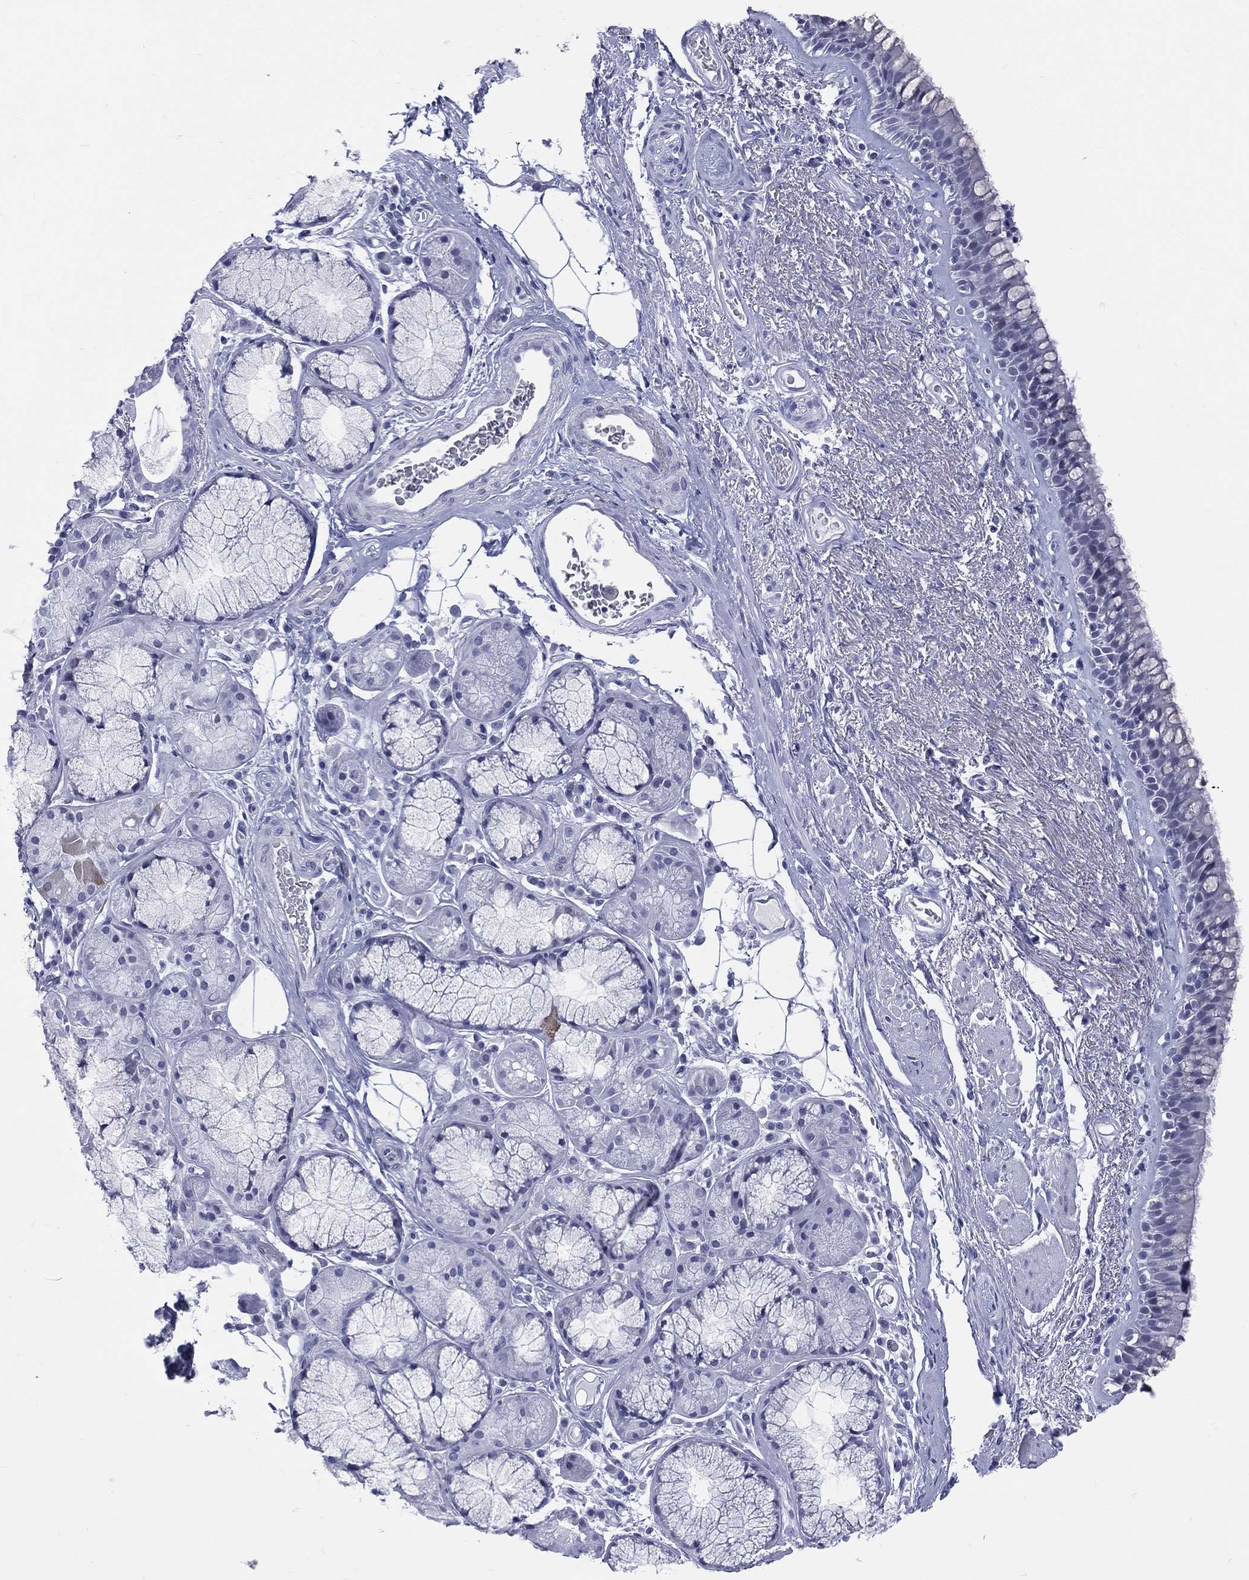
{"staining": {"intensity": "negative", "quantity": "none", "location": "none"}, "tissue": "bronchus", "cell_type": "Respiratory epithelial cells", "image_type": "normal", "snomed": [{"axis": "morphology", "description": "Normal tissue, NOS"}, {"axis": "topography", "description": "Bronchus"}], "caption": "Protein analysis of benign bronchus displays no significant positivity in respiratory epithelial cells. (DAB IHC visualized using brightfield microscopy, high magnification).", "gene": "MLLT10", "patient": {"sex": "male", "age": 82}}